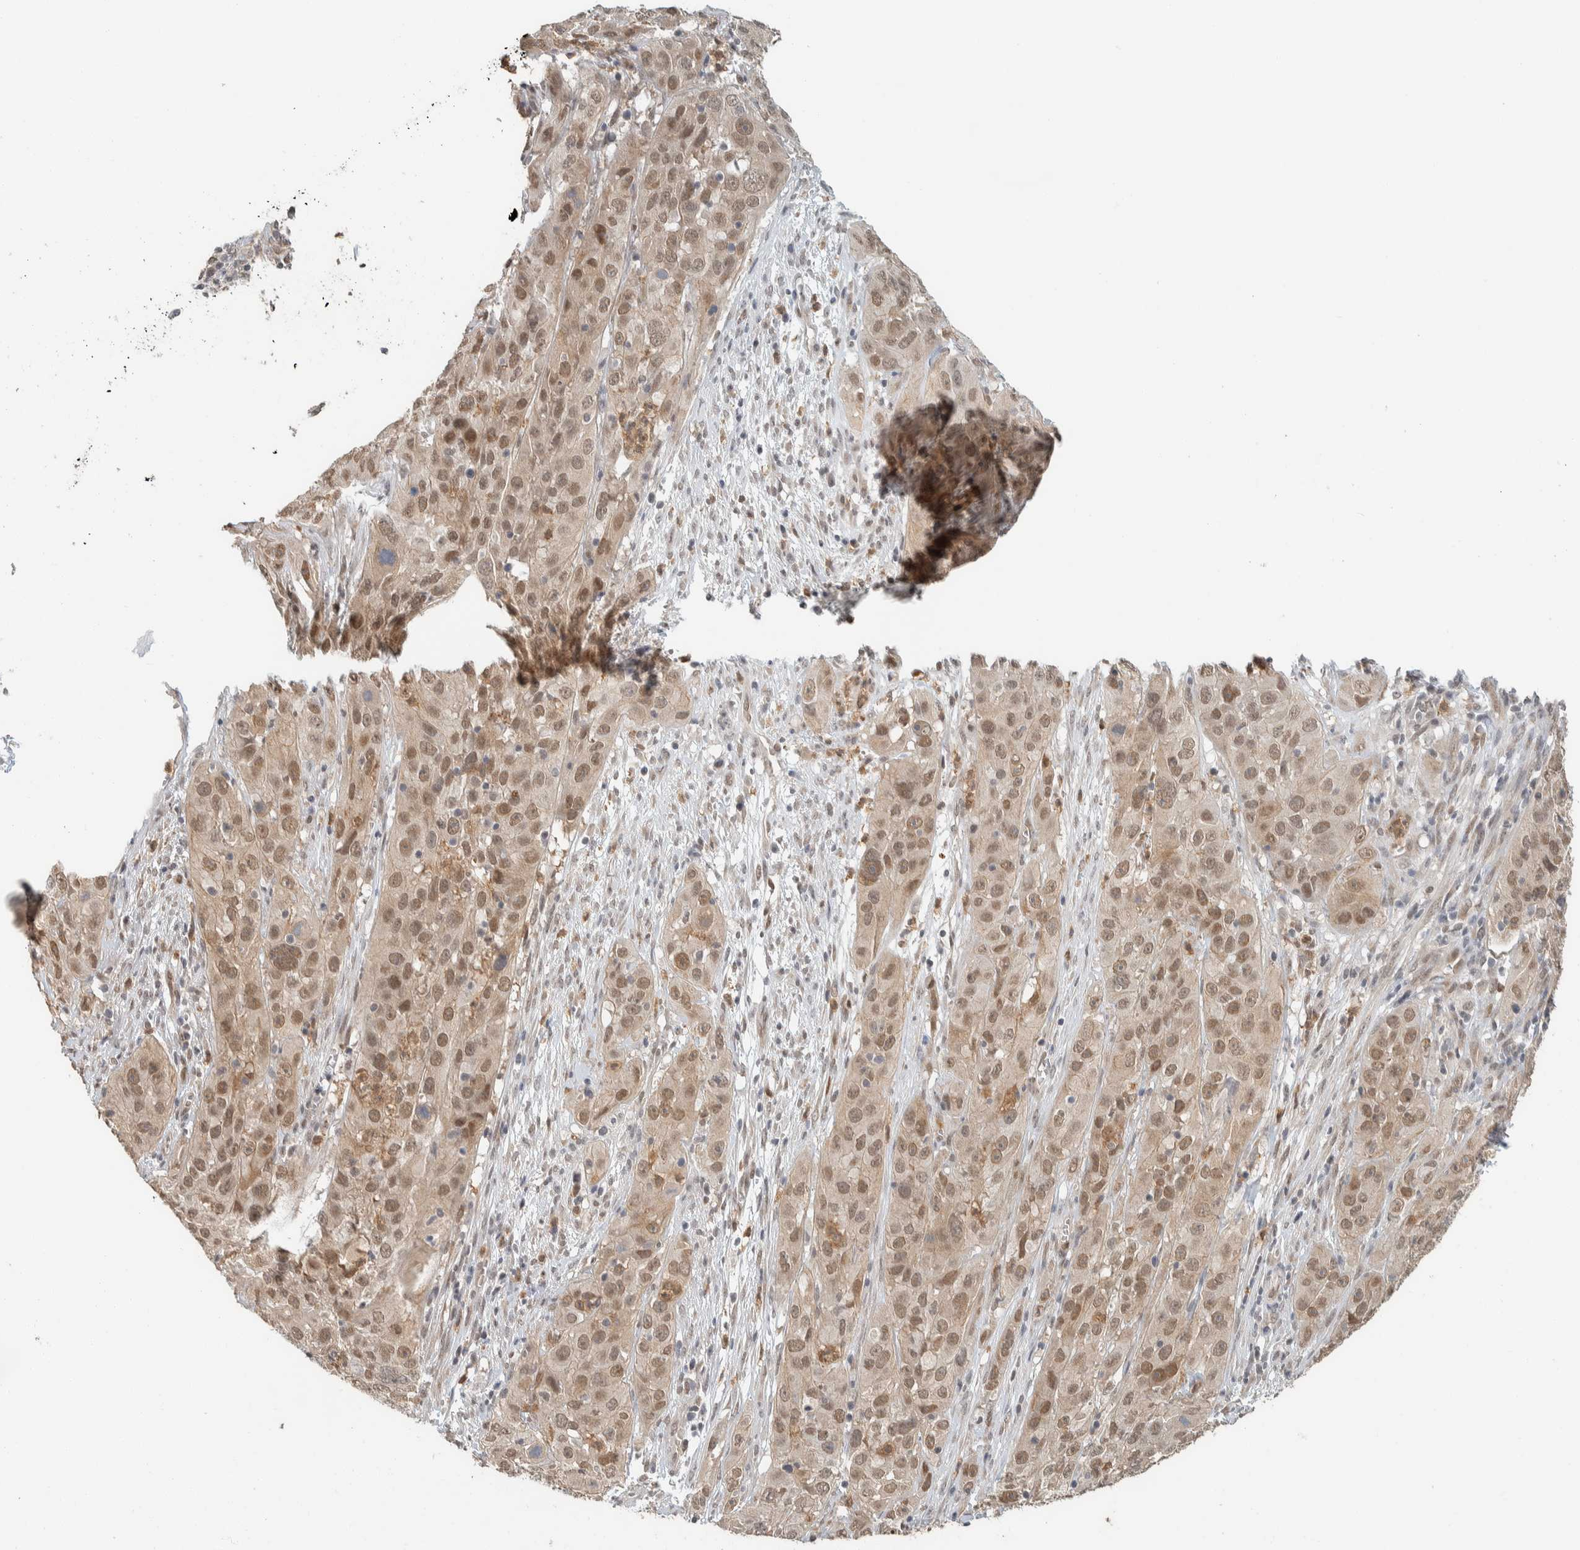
{"staining": {"intensity": "moderate", "quantity": ">75%", "location": "nuclear"}, "tissue": "cervical cancer", "cell_type": "Tumor cells", "image_type": "cancer", "snomed": [{"axis": "morphology", "description": "Squamous cell carcinoma, NOS"}, {"axis": "topography", "description": "Cervix"}], "caption": "Squamous cell carcinoma (cervical) stained for a protein (brown) shows moderate nuclear positive staining in approximately >75% of tumor cells.", "gene": "ZBTB2", "patient": {"sex": "female", "age": 32}}